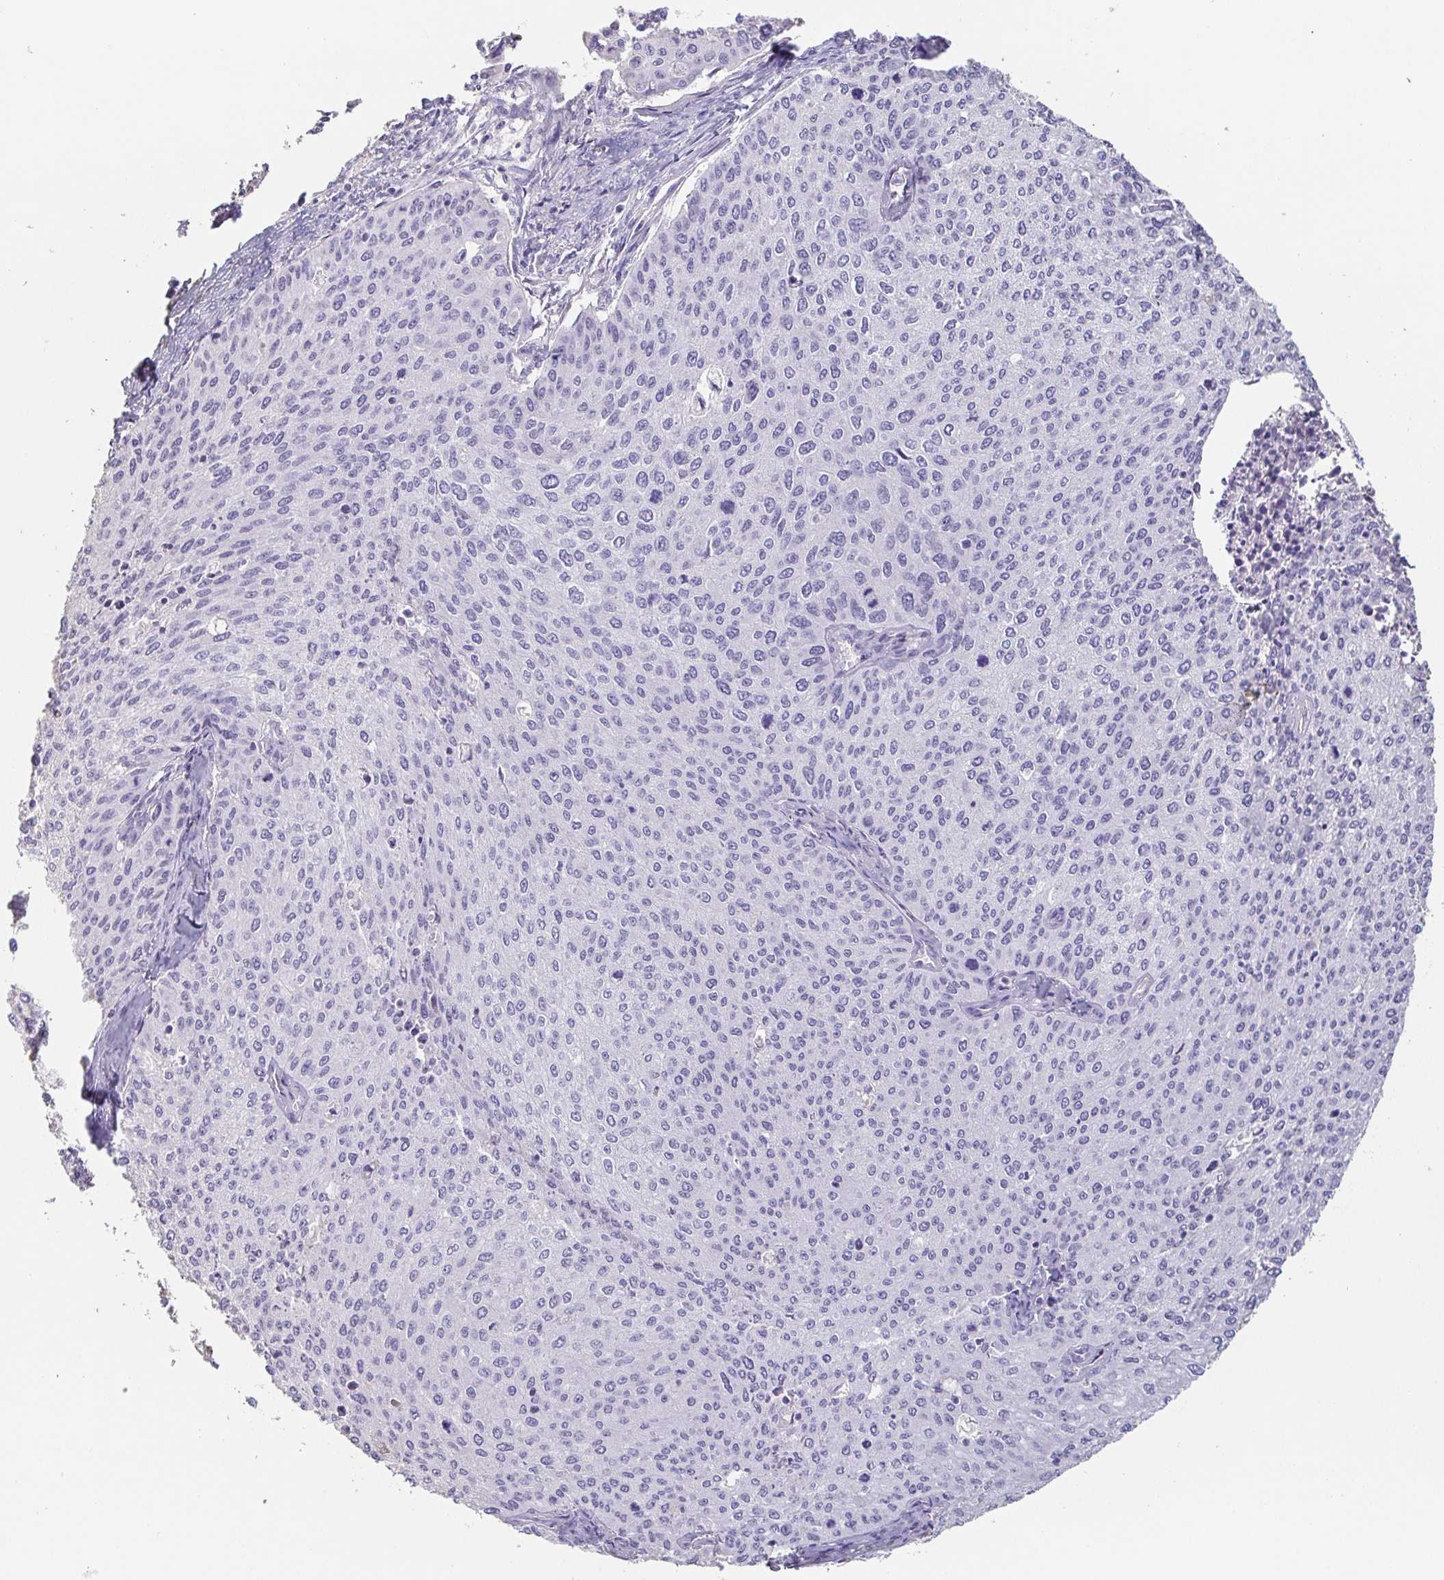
{"staining": {"intensity": "negative", "quantity": "none", "location": "none"}, "tissue": "cervical cancer", "cell_type": "Tumor cells", "image_type": "cancer", "snomed": [{"axis": "morphology", "description": "Squamous cell carcinoma, NOS"}, {"axis": "topography", "description": "Cervix"}], "caption": "Micrograph shows no protein expression in tumor cells of cervical squamous cell carcinoma tissue.", "gene": "BPIFA2", "patient": {"sex": "female", "age": 38}}